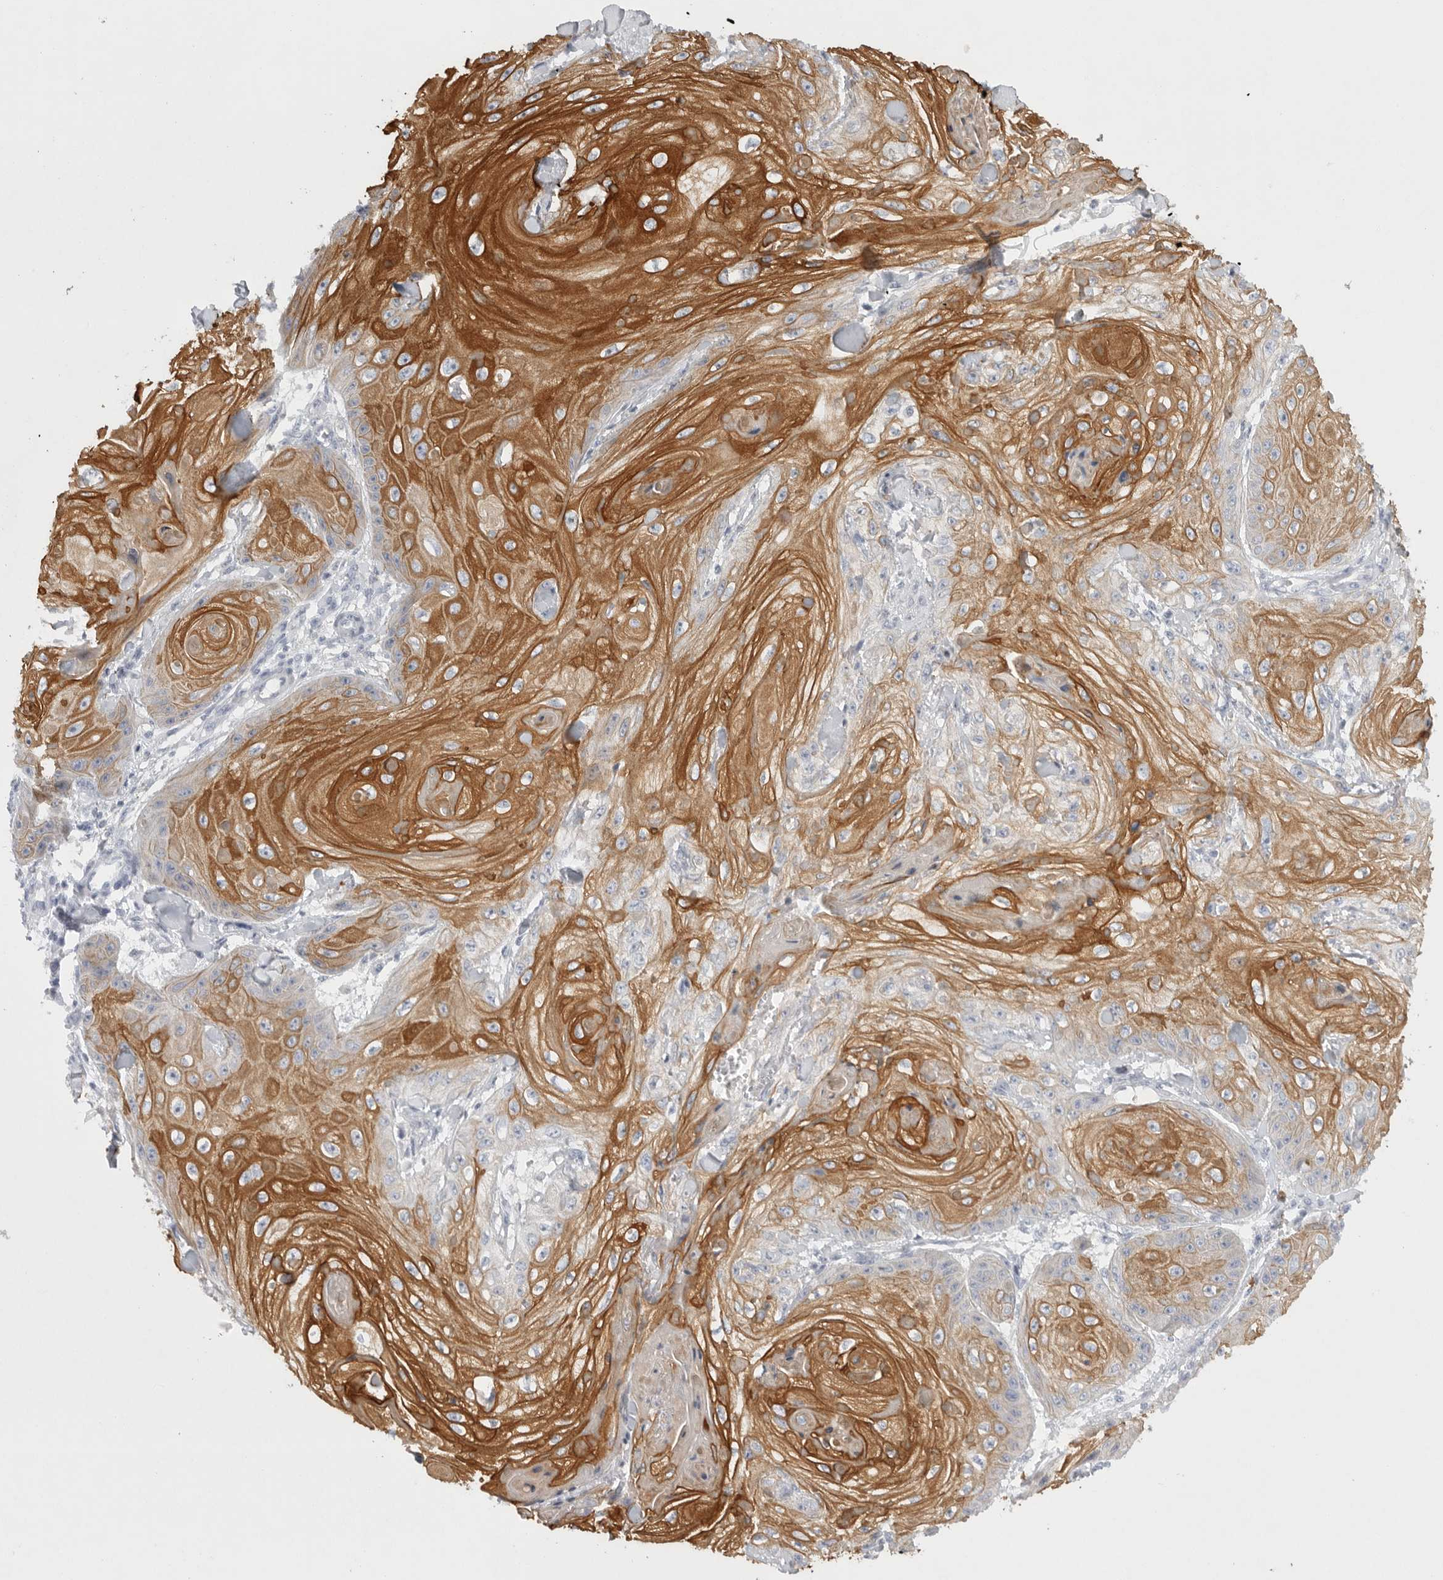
{"staining": {"intensity": "strong", "quantity": ">75%", "location": "cytoplasmic/membranous"}, "tissue": "skin cancer", "cell_type": "Tumor cells", "image_type": "cancer", "snomed": [{"axis": "morphology", "description": "Squamous cell carcinoma, NOS"}, {"axis": "topography", "description": "Skin"}], "caption": "This histopathology image shows skin cancer stained with immunohistochemistry (IHC) to label a protein in brown. The cytoplasmic/membranous of tumor cells show strong positivity for the protein. Nuclei are counter-stained blue.", "gene": "TMEM69", "patient": {"sex": "male", "age": 74}}